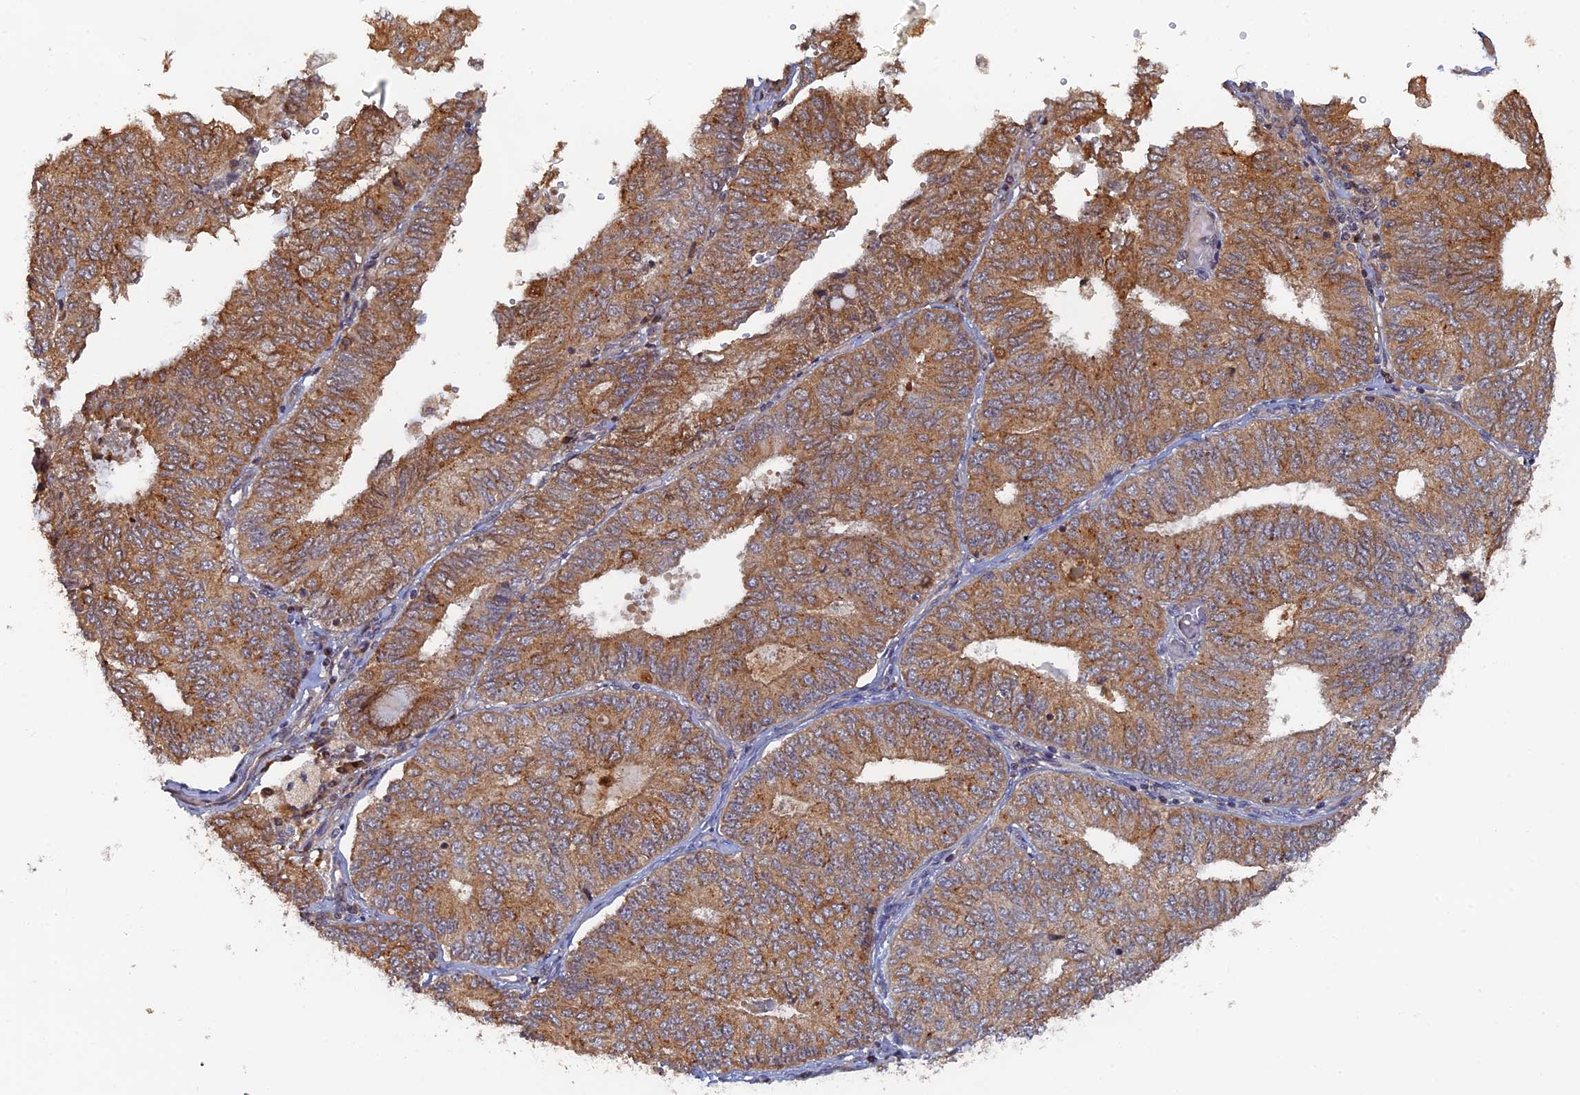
{"staining": {"intensity": "moderate", "quantity": ">75%", "location": "cytoplasmic/membranous"}, "tissue": "endometrial cancer", "cell_type": "Tumor cells", "image_type": "cancer", "snomed": [{"axis": "morphology", "description": "Adenocarcinoma, NOS"}, {"axis": "topography", "description": "Endometrium"}], "caption": "Immunohistochemistry of human endometrial cancer shows medium levels of moderate cytoplasmic/membranous positivity in about >75% of tumor cells.", "gene": "VPS37C", "patient": {"sex": "female", "age": 68}}